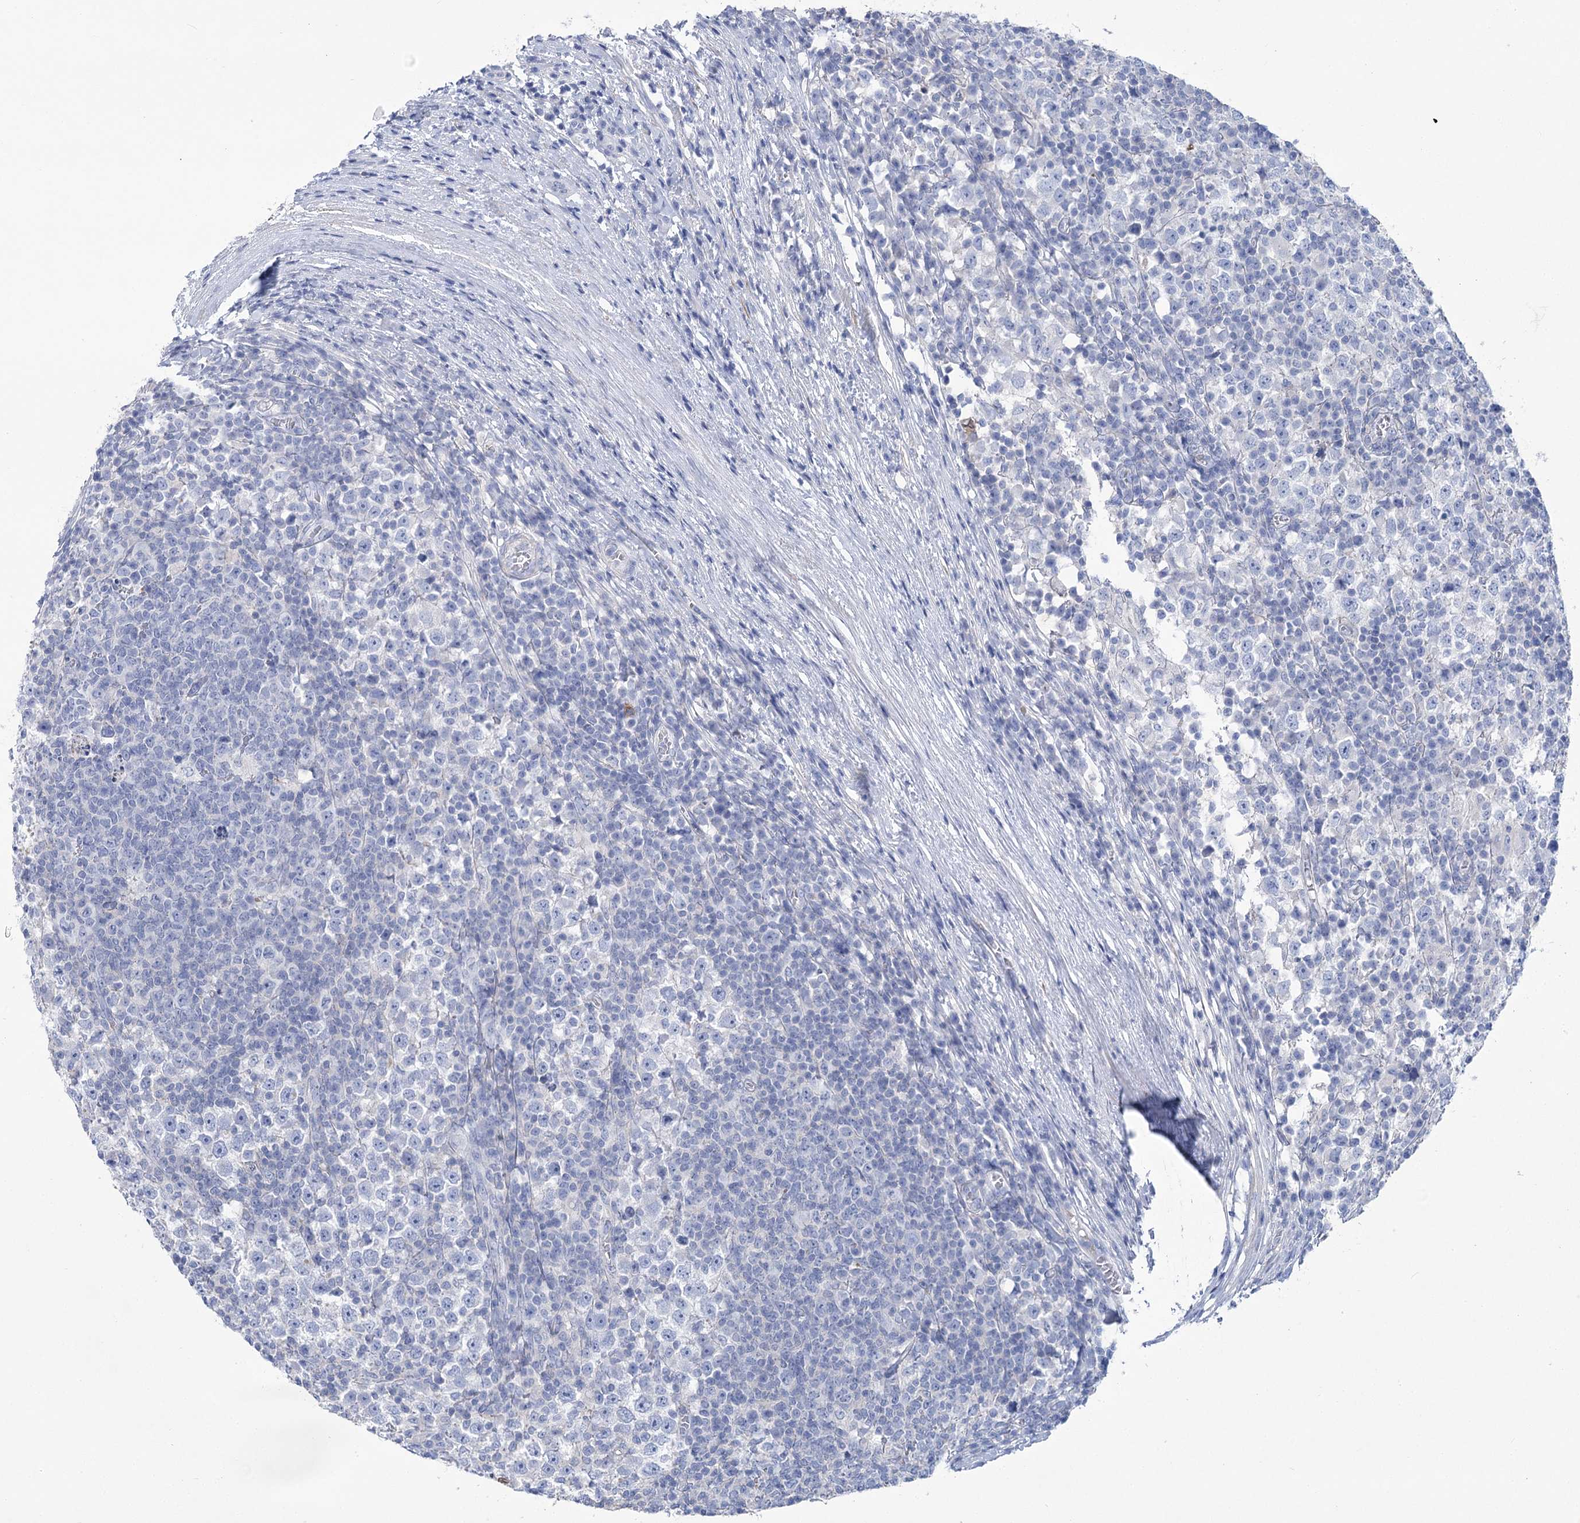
{"staining": {"intensity": "negative", "quantity": "none", "location": "none"}, "tissue": "testis cancer", "cell_type": "Tumor cells", "image_type": "cancer", "snomed": [{"axis": "morphology", "description": "Seminoma, NOS"}, {"axis": "topography", "description": "Testis"}], "caption": "IHC of human testis cancer (seminoma) exhibits no positivity in tumor cells.", "gene": "PCDHA1", "patient": {"sex": "male", "age": 65}}